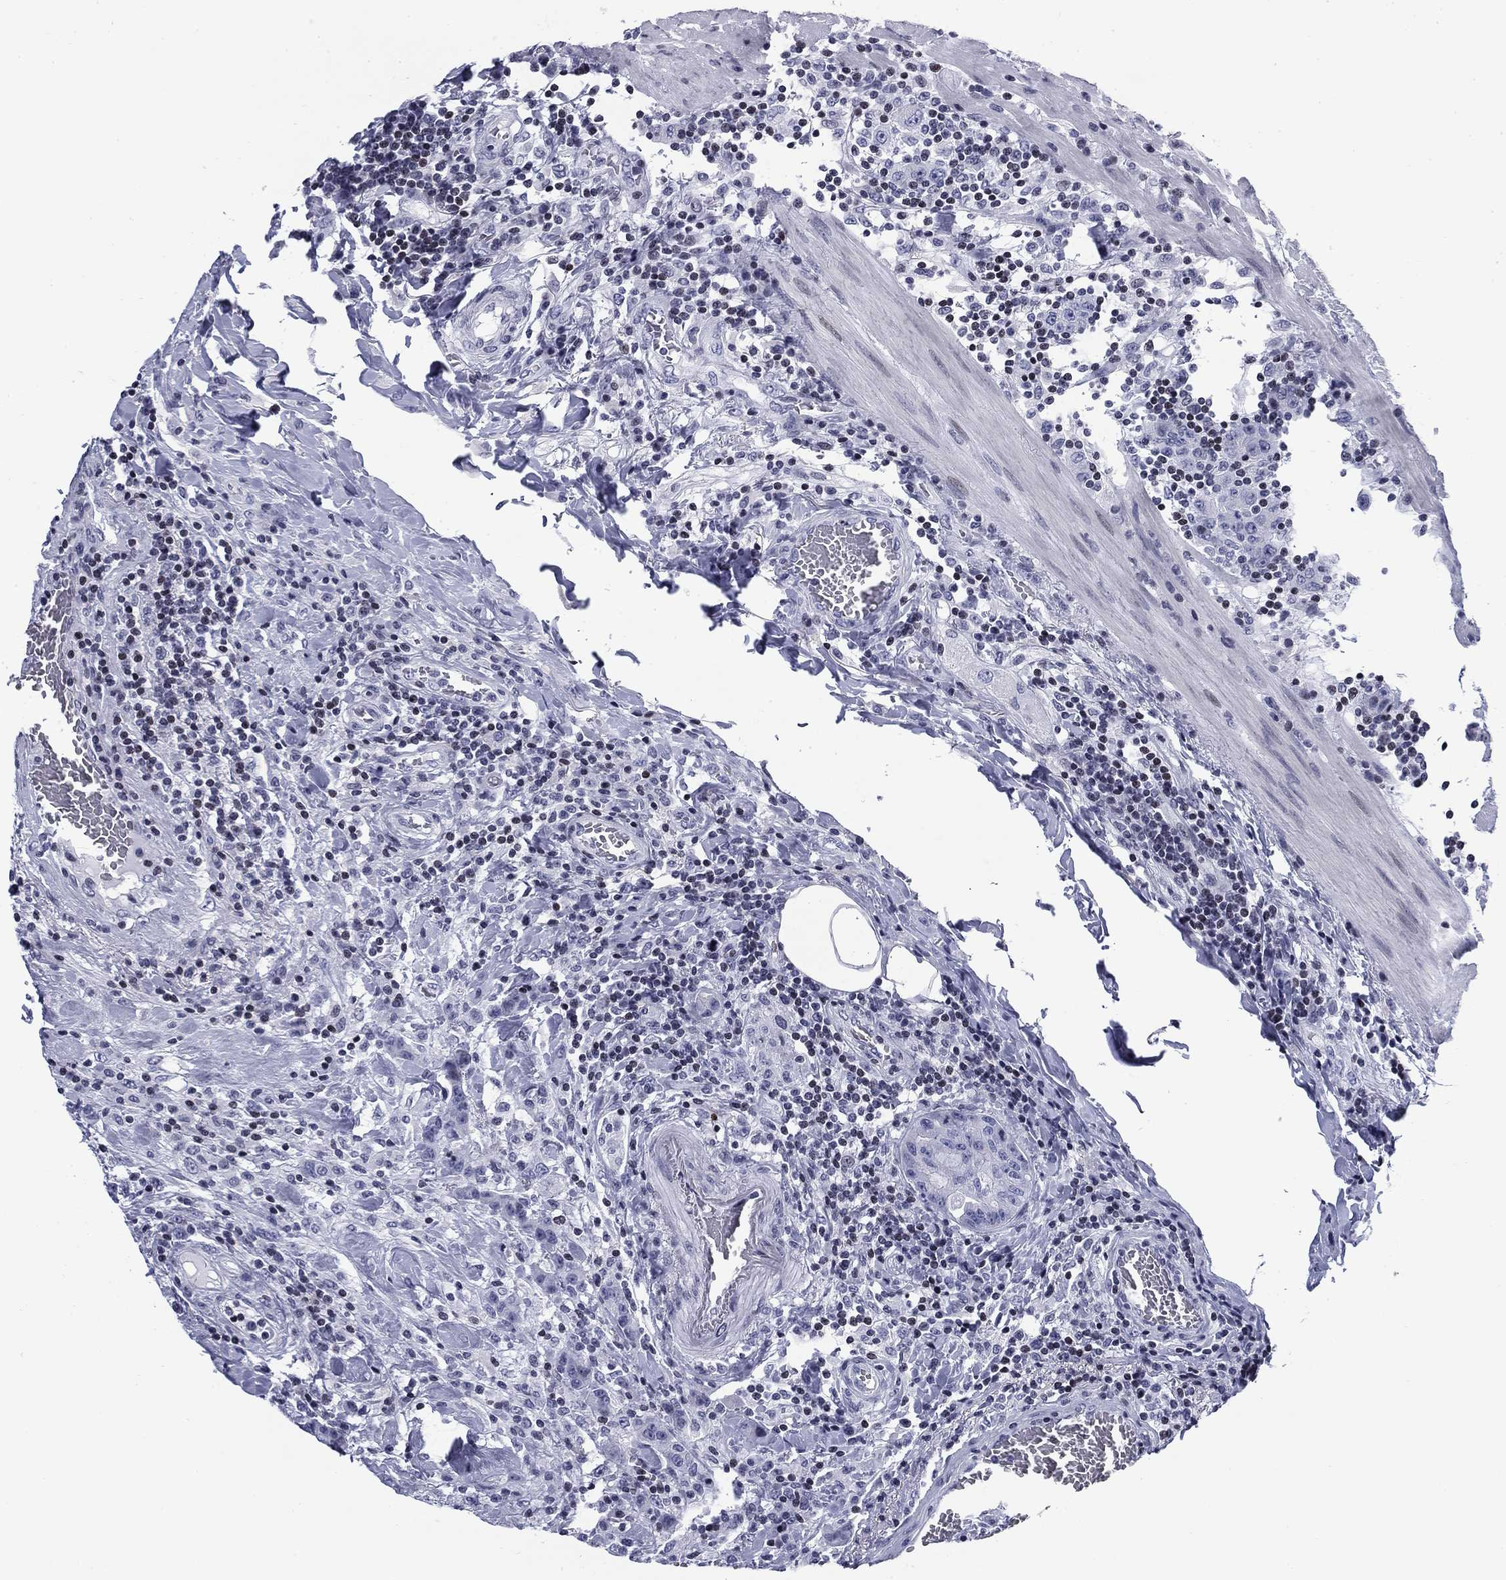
{"staining": {"intensity": "negative", "quantity": "none", "location": "none"}, "tissue": "colorectal cancer", "cell_type": "Tumor cells", "image_type": "cancer", "snomed": [{"axis": "morphology", "description": "Adenocarcinoma, NOS"}, {"axis": "topography", "description": "Colon"}], "caption": "Tumor cells show no significant protein expression in colorectal adenocarcinoma.", "gene": "CCDC144A", "patient": {"sex": "female", "age": 48}}